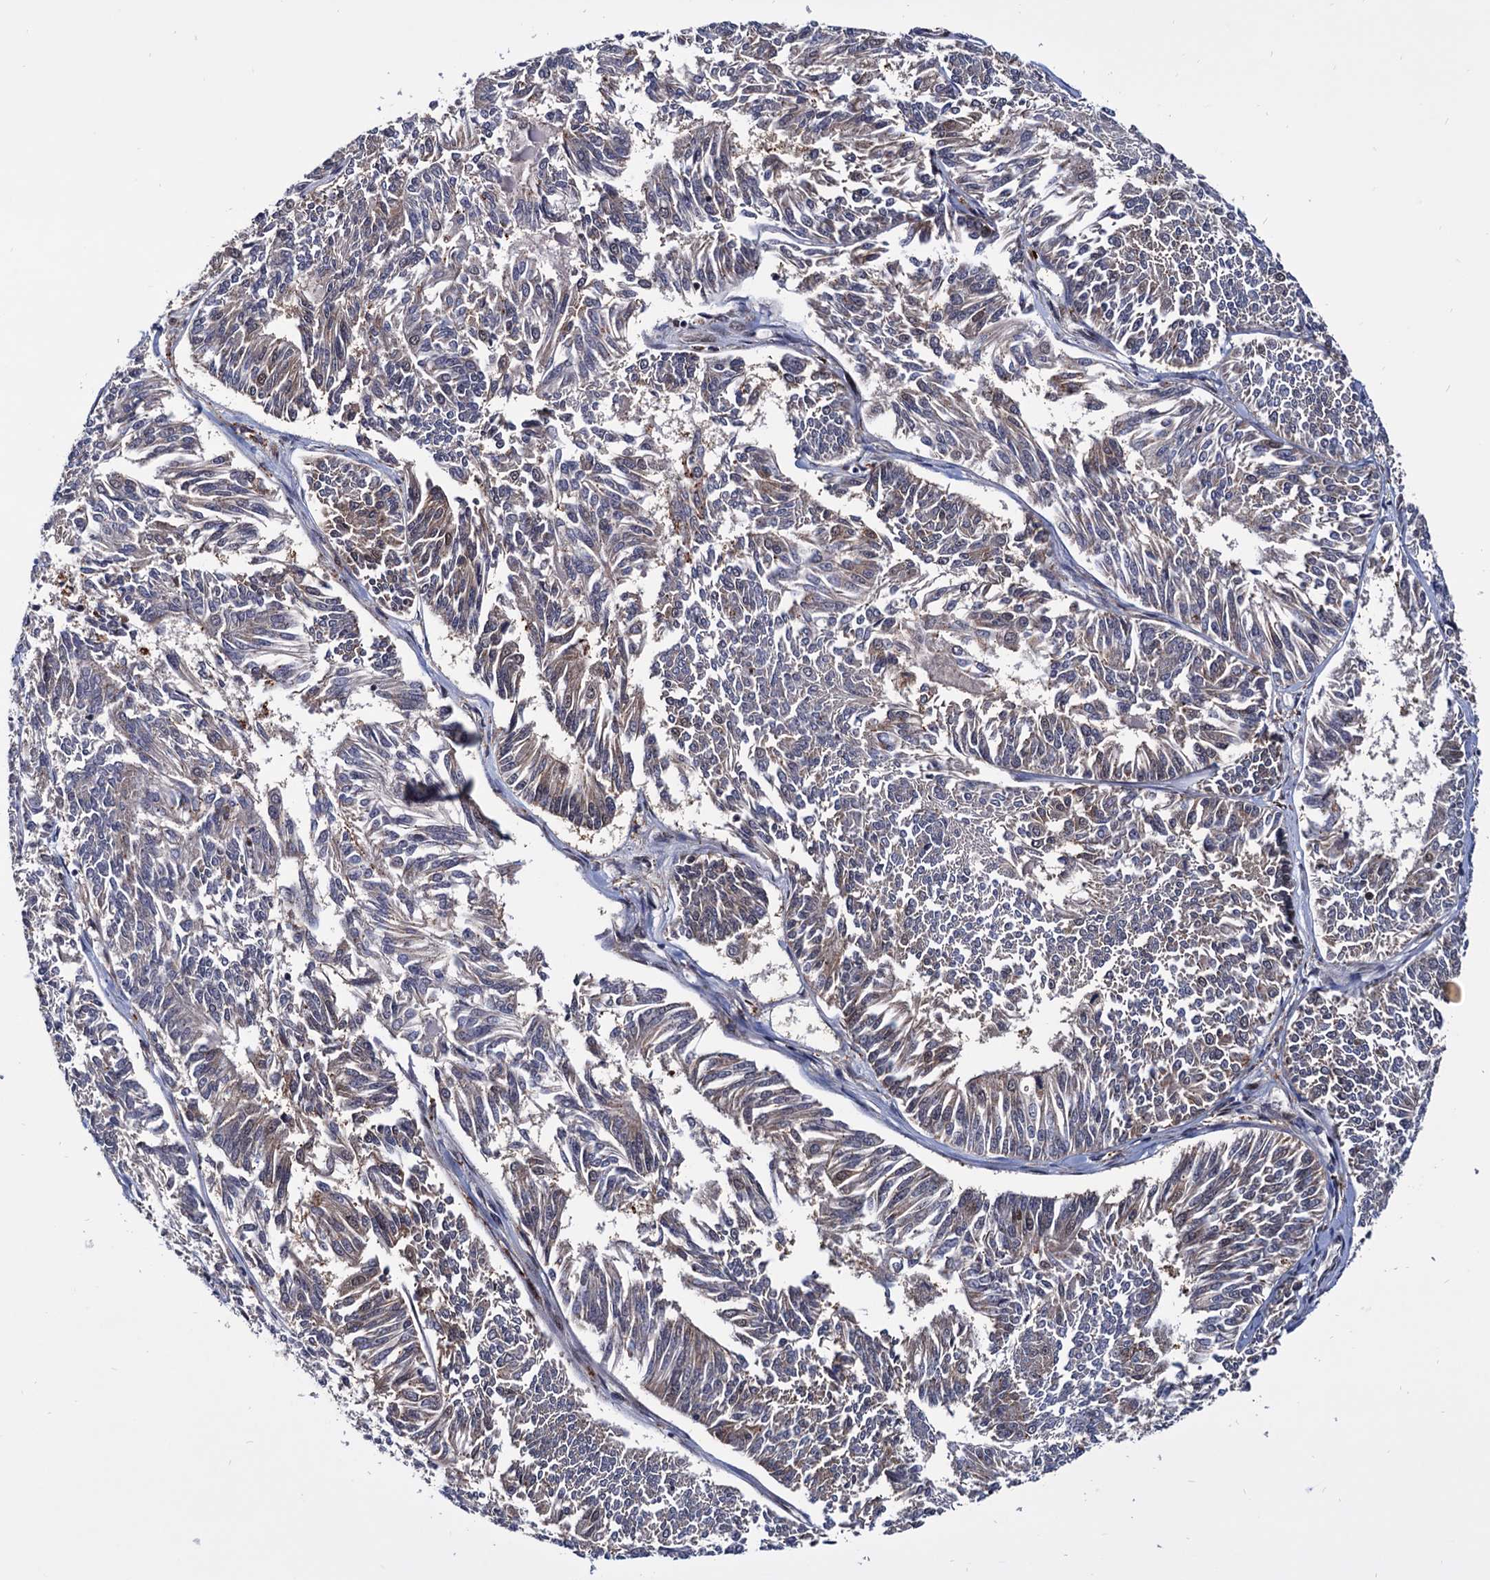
{"staining": {"intensity": "weak", "quantity": "<25%", "location": "cytoplasmic/membranous"}, "tissue": "endometrial cancer", "cell_type": "Tumor cells", "image_type": "cancer", "snomed": [{"axis": "morphology", "description": "Adenocarcinoma, NOS"}, {"axis": "topography", "description": "Endometrium"}], "caption": "Immunohistochemical staining of endometrial cancer (adenocarcinoma) displays no significant positivity in tumor cells.", "gene": "RNASEH2B", "patient": {"sex": "female", "age": 58}}